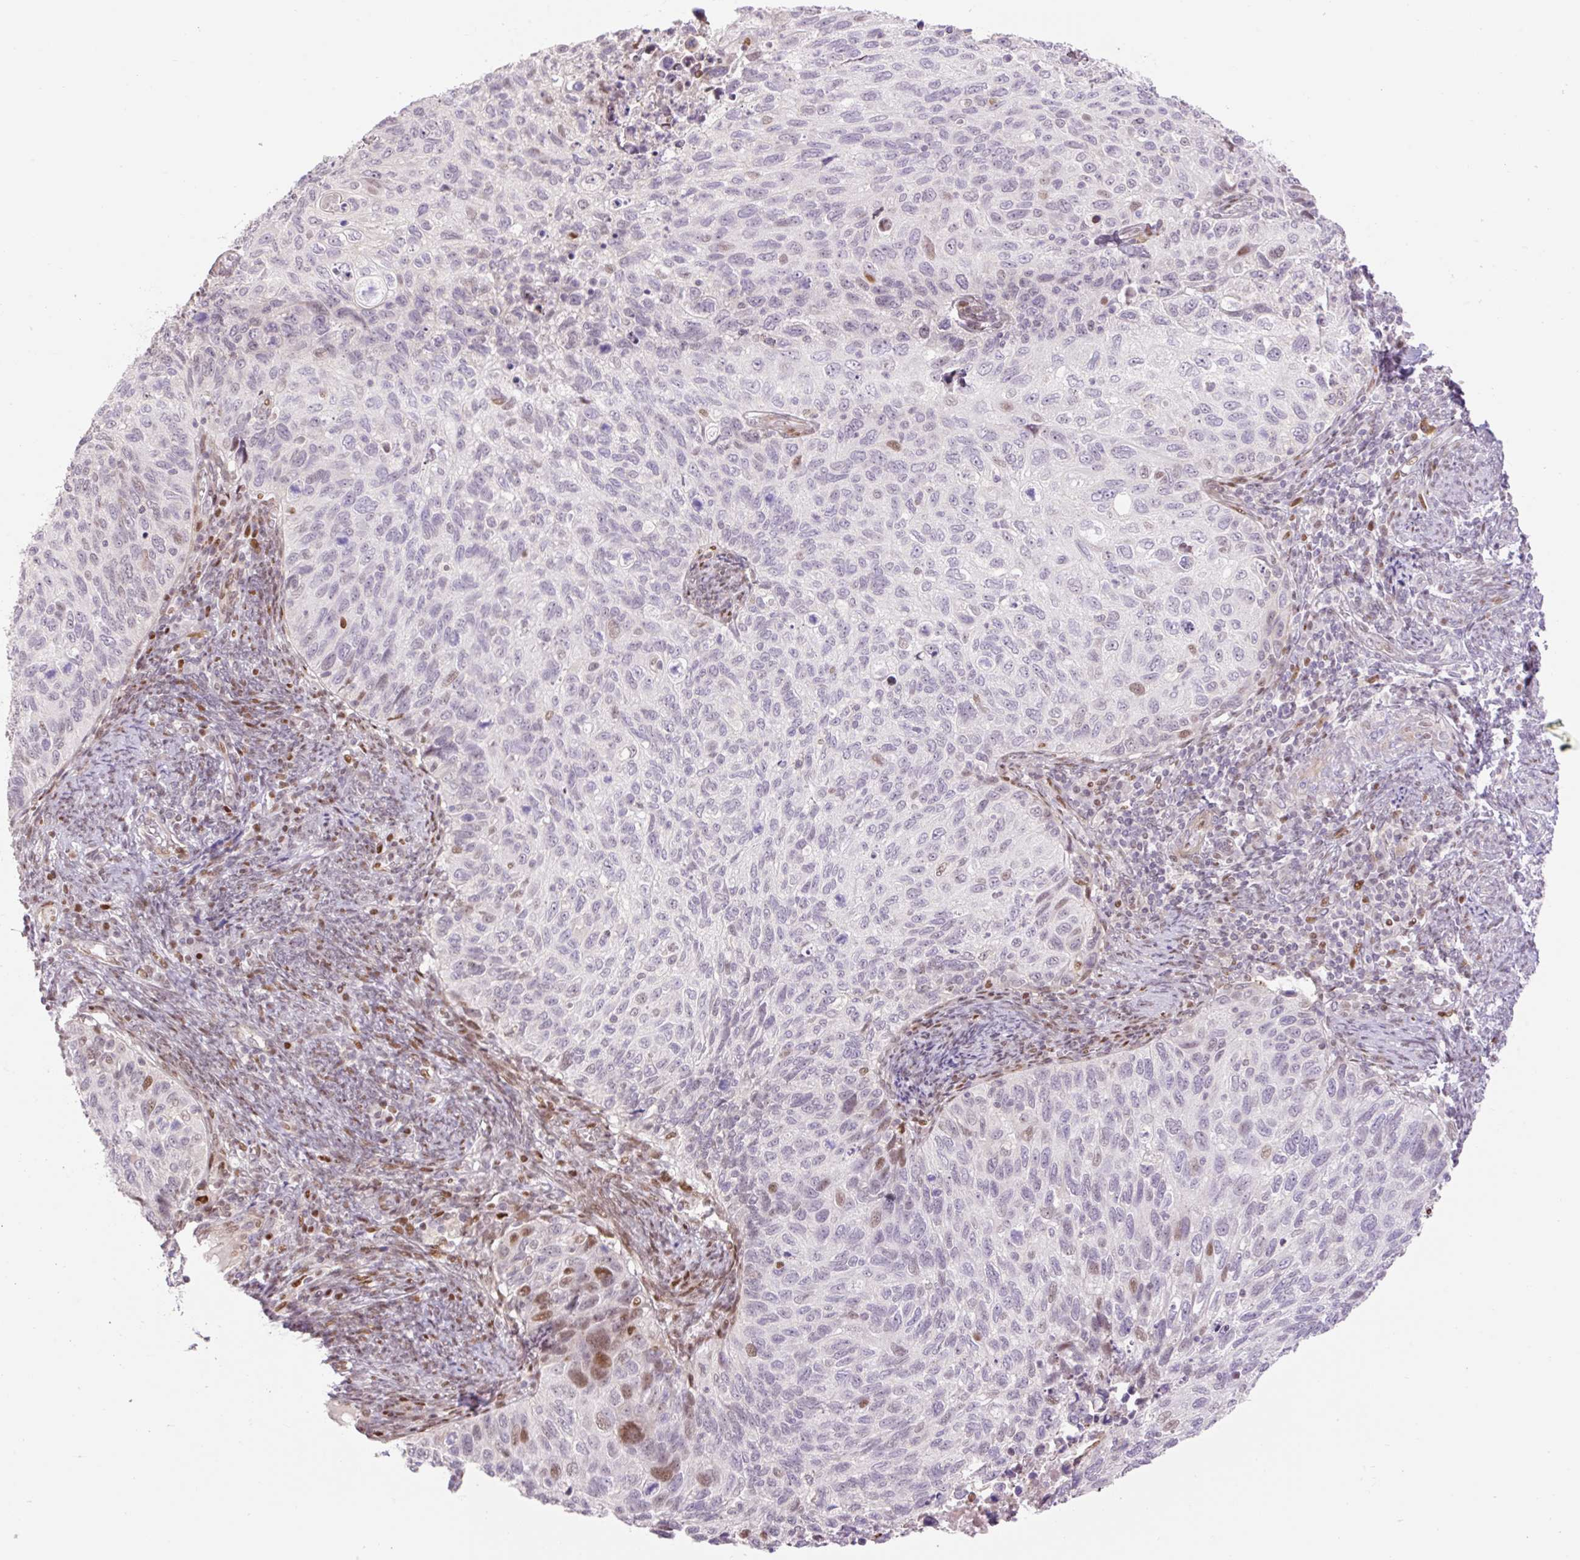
{"staining": {"intensity": "weak", "quantity": "<25%", "location": "nuclear"}, "tissue": "cervical cancer", "cell_type": "Tumor cells", "image_type": "cancer", "snomed": [{"axis": "morphology", "description": "Squamous cell carcinoma, NOS"}, {"axis": "topography", "description": "Cervix"}], "caption": "This is an immunohistochemistry image of cervical cancer. There is no expression in tumor cells.", "gene": "RIPPLY3", "patient": {"sex": "female", "age": 70}}